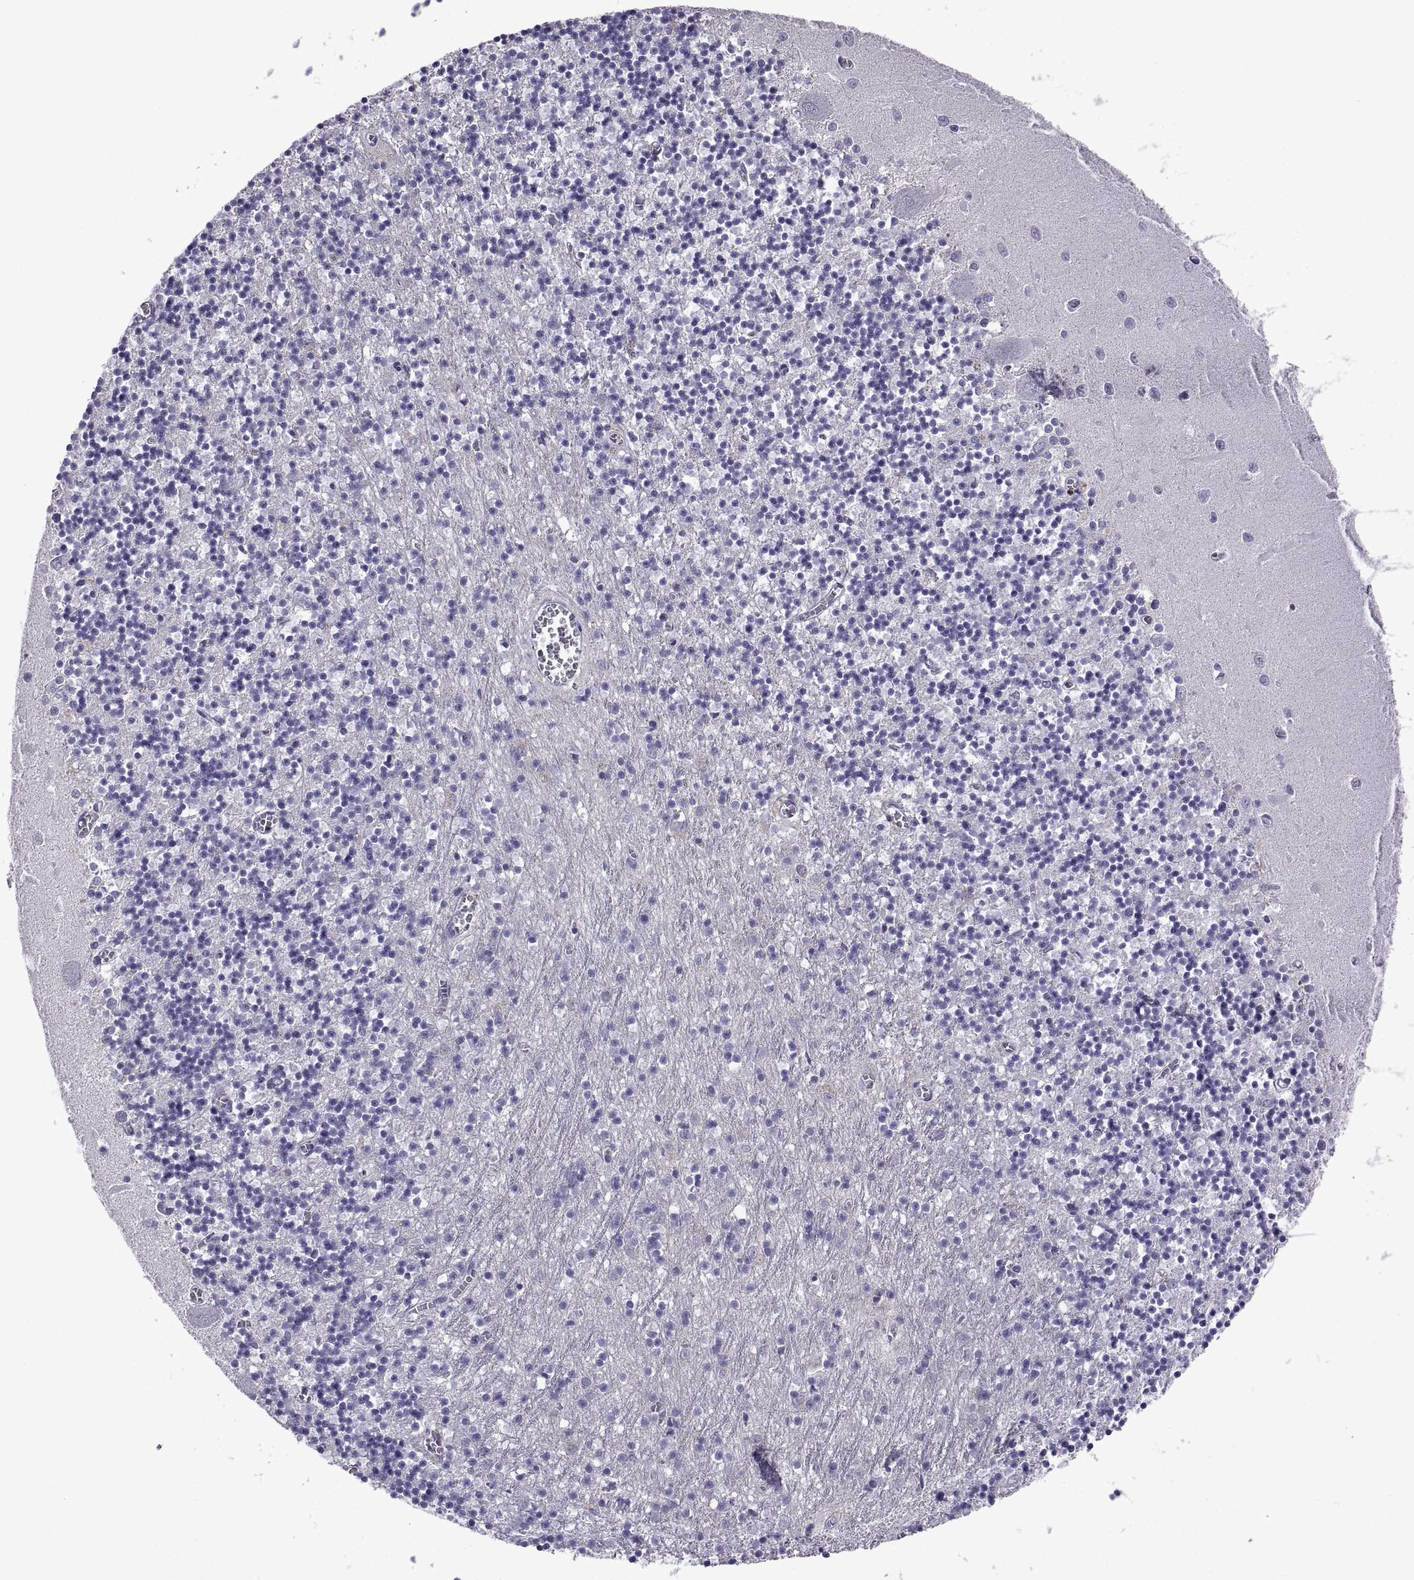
{"staining": {"intensity": "negative", "quantity": "none", "location": "none"}, "tissue": "cerebellum", "cell_type": "Cells in granular layer", "image_type": "normal", "snomed": [{"axis": "morphology", "description": "Normal tissue, NOS"}, {"axis": "topography", "description": "Cerebellum"}], "caption": "DAB immunohistochemical staining of unremarkable human cerebellum displays no significant staining in cells in granular layer.", "gene": "MAGEB18", "patient": {"sex": "female", "age": 64}}